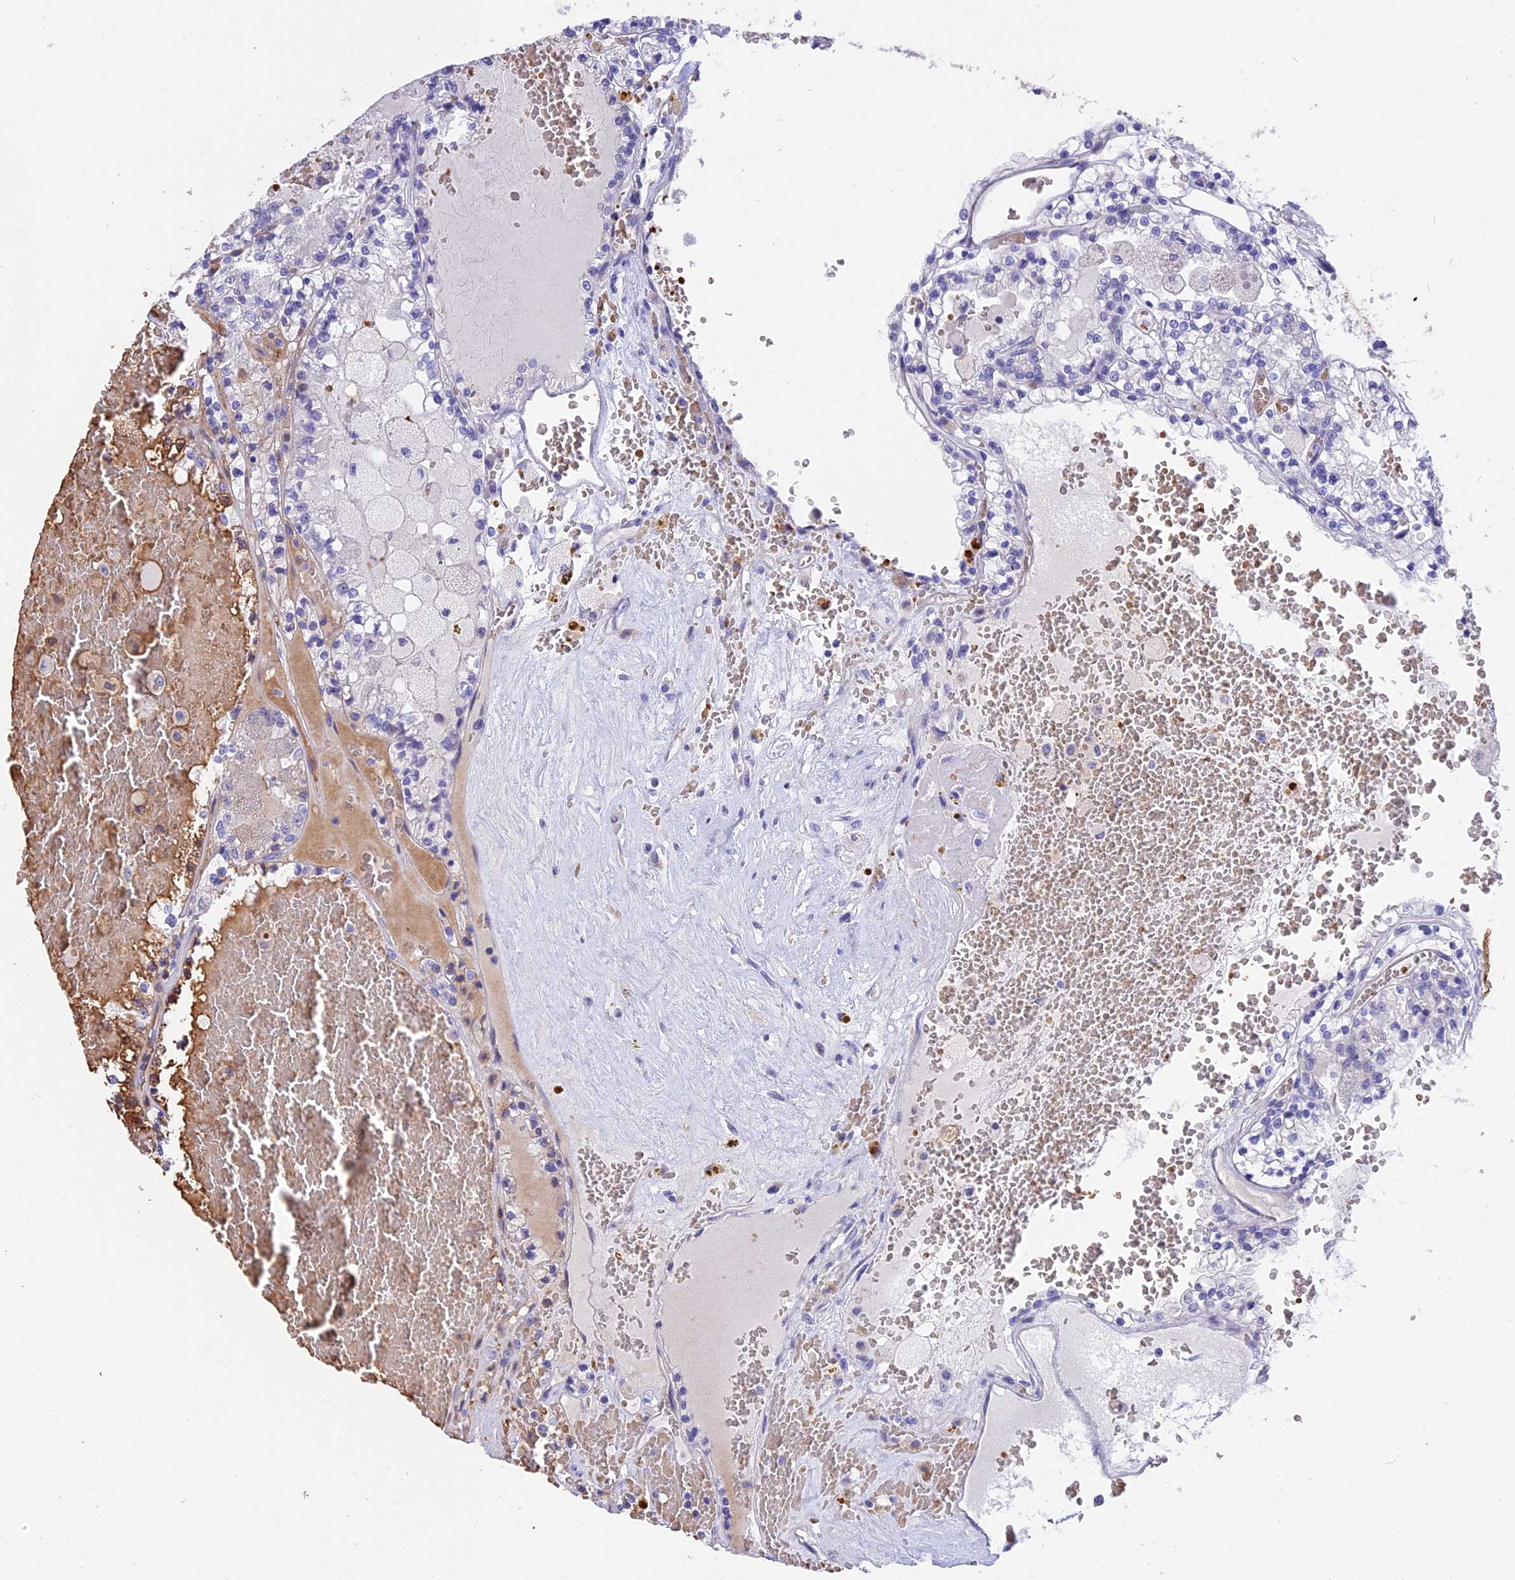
{"staining": {"intensity": "negative", "quantity": "none", "location": "none"}, "tissue": "renal cancer", "cell_type": "Tumor cells", "image_type": "cancer", "snomed": [{"axis": "morphology", "description": "Adenocarcinoma, NOS"}, {"axis": "topography", "description": "Kidney"}], "caption": "Protein analysis of adenocarcinoma (renal) reveals no significant positivity in tumor cells.", "gene": "TNNC2", "patient": {"sex": "female", "age": 56}}